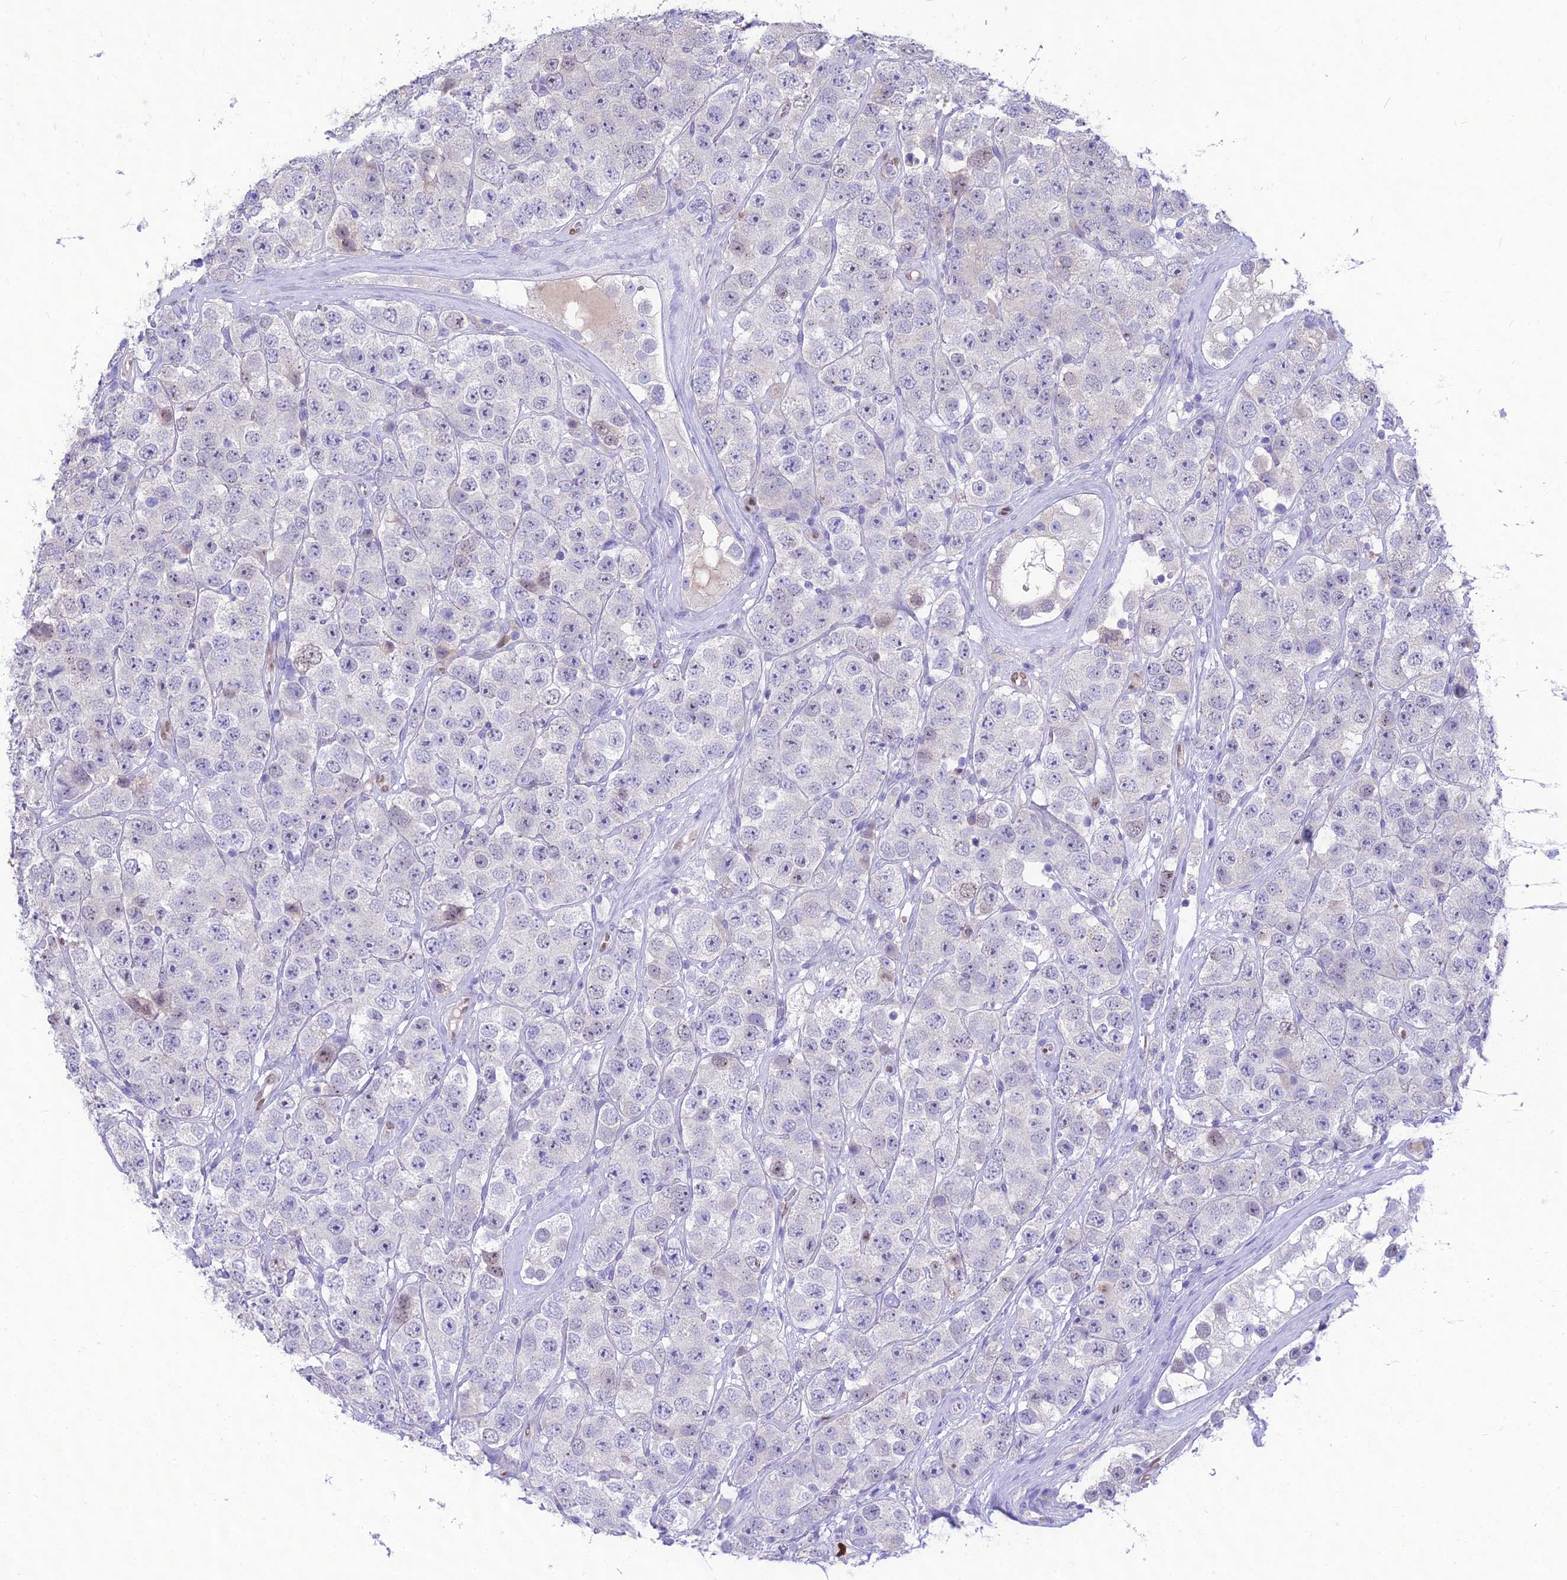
{"staining": {"intensity": "negative", "quantity": "none", "location": "none"}, "tissue": "testis cancer", "cell_type": "Tumor cells", "image_type": "cancer", "snomed": [{"axis": "morphology", "description": "Seminoma, NOS"}, {"axis": "topography", "description": "Testis"}], "caption": "This is an immunohistochemistry image of seminoma (testis). There is no expression in tumor cells.", "gene": "NOVA2", "patient": {"sex": "male", "age": 28}}